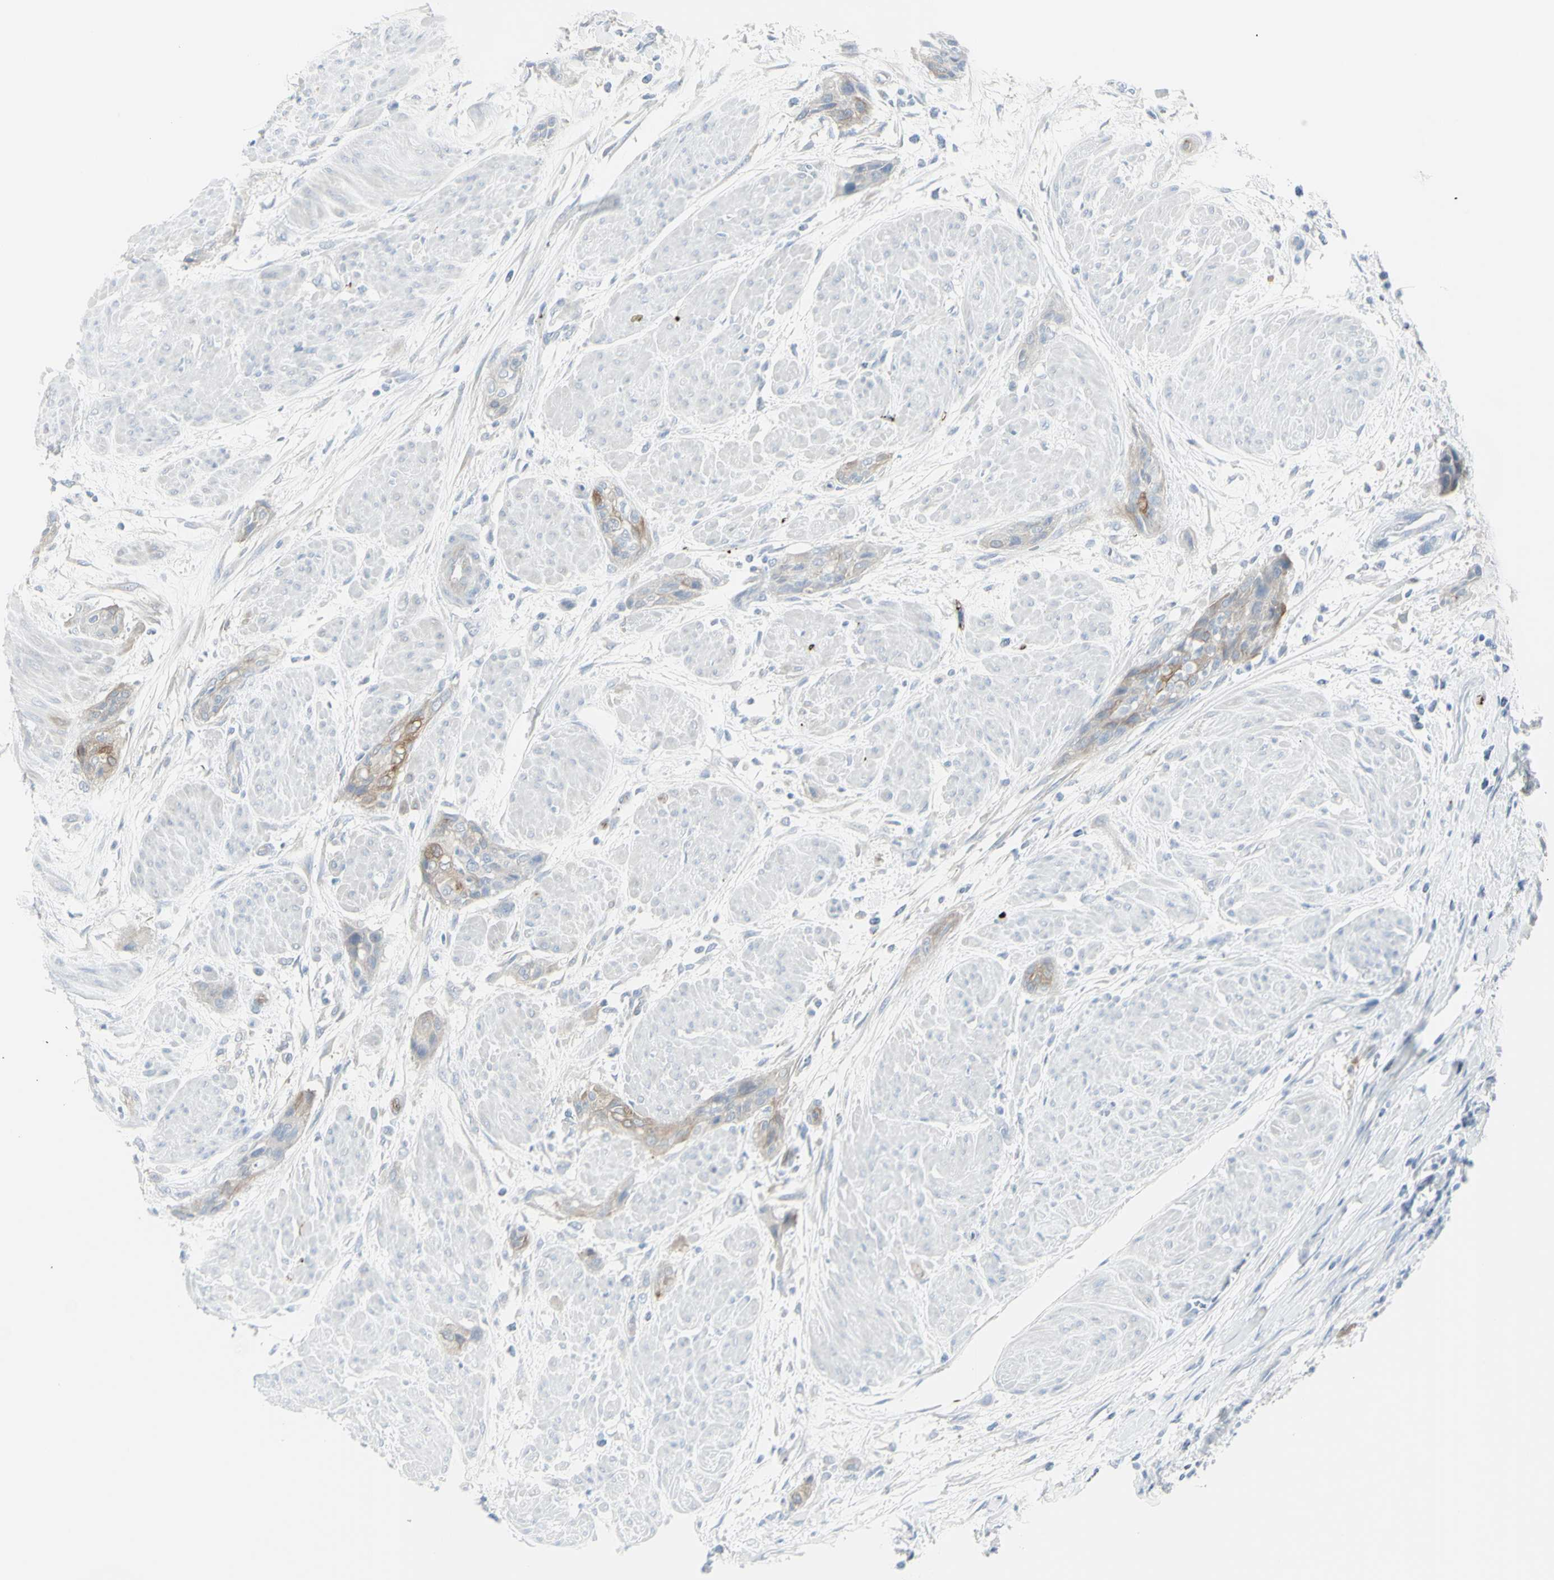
{"staining": {"intensity": "weak", "quantity": ">75%", "location": "cytoplasmic/membranous"}, "tissue": "urothelial cancer", "cell_type": "Tumor cells", "image_type": "cancer", "snomed": [{"axis": "morphology", "description": "Urothelial carcinoma, High grade"}, {"axis": "topography", "description": "Urinary bladder"}], "caption": "The histopathology image reveals a brown stain indicating the presence of a protein in the cytoplasmic/membranous of tumor cells in urothelial carcinoma (high-grade).", "gene": "ENSG00000198211", "patient": {"sex": "male", "age": 35}}